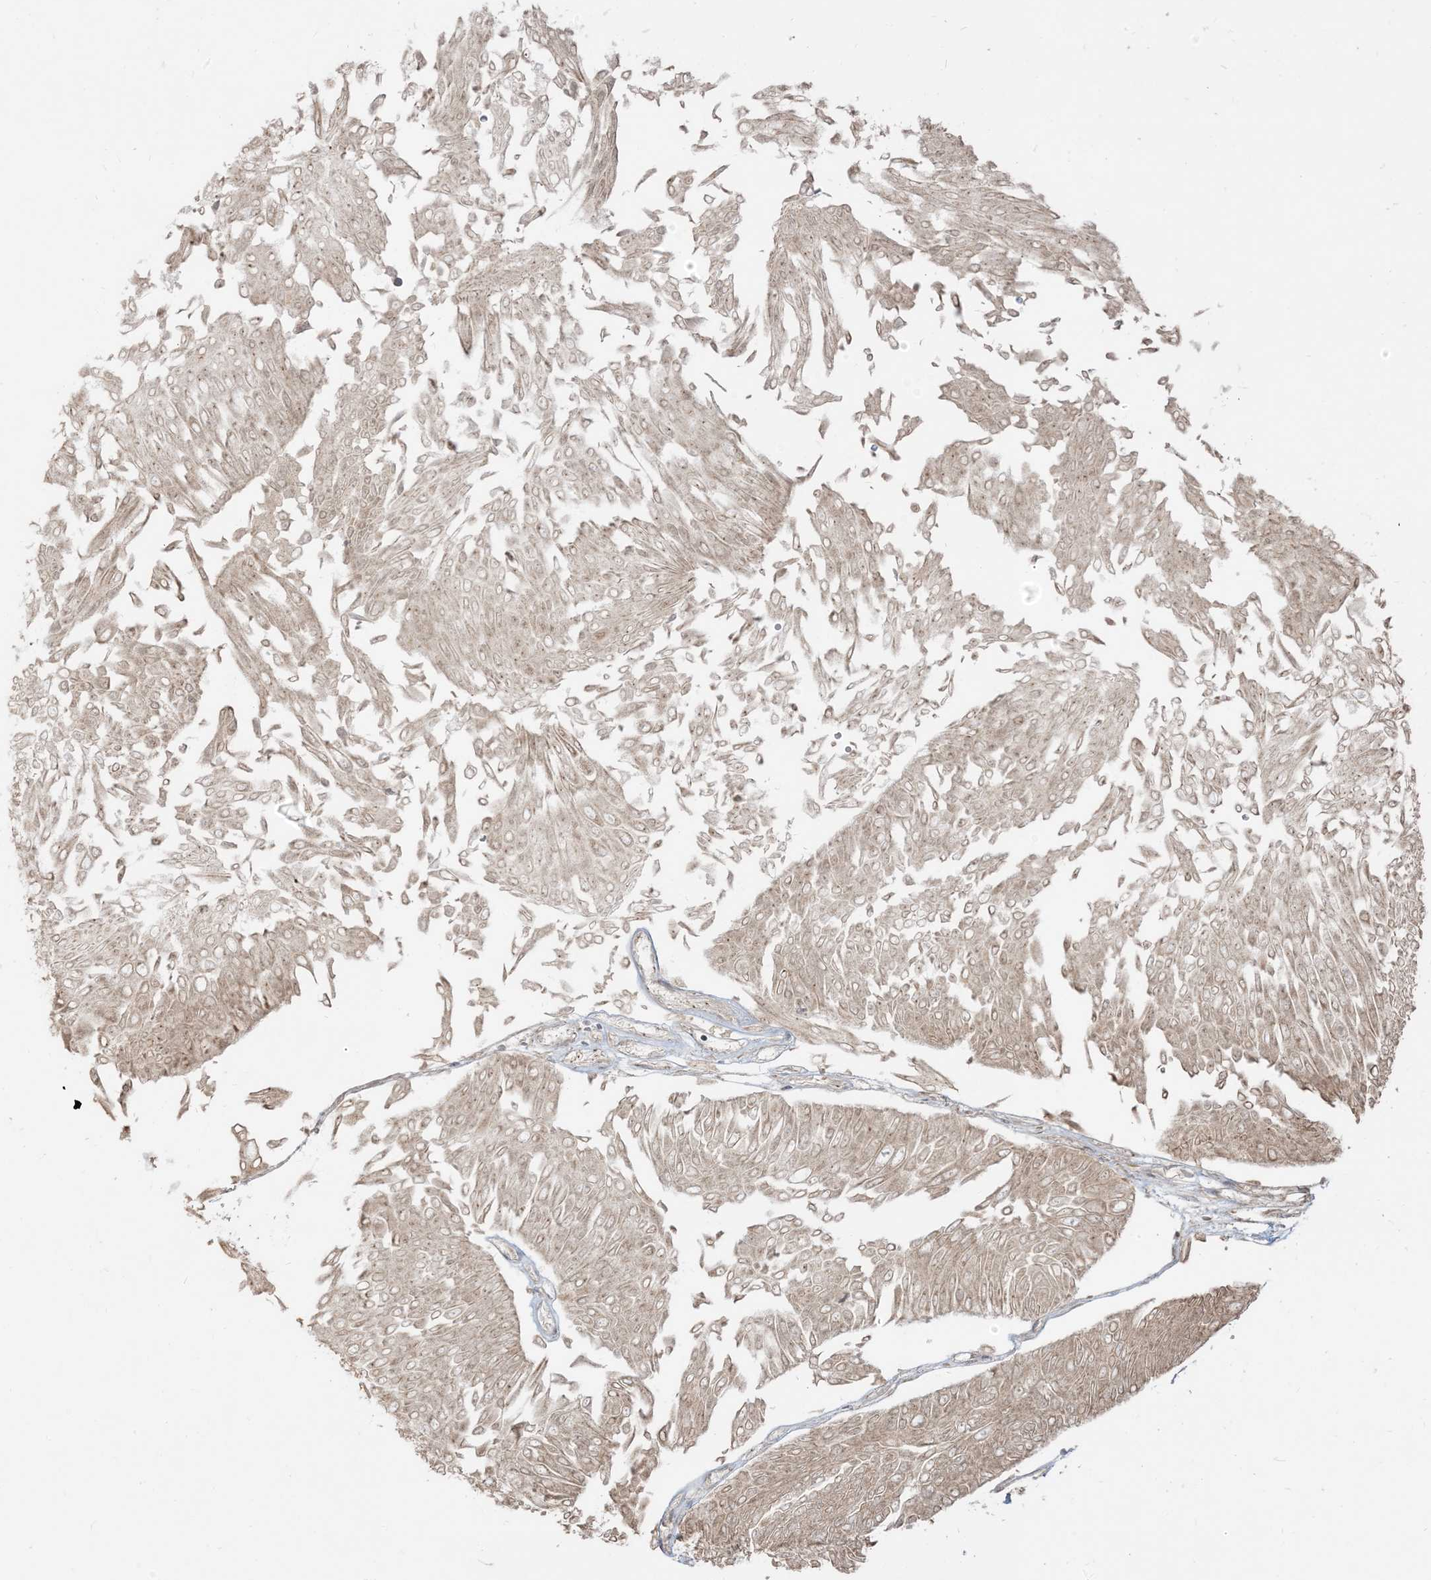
{"staining": {"intensity": "moderate", "quantity": "25%-75%", "location": "cytoplasmic/membranous"}, "tissue": "urothelial cancer", "cell_type": "Tumor cells", "image_type": "cancer", "snomed": [{"axis": "morphology", "description": "Urothelial carcinoma, Low grade"}, {"axis": "topography", "description": "Urinary bladder"}], "caption": "IHC micrograph of urothelial cancer stained for a protein (brown), which exhibits medium levels of moderate cytoplasmic/membranous positivity in approximately 25%-75% of tumor cells.", "gene": "TBCC", "patient": {"sex": "male", "age": 67}}